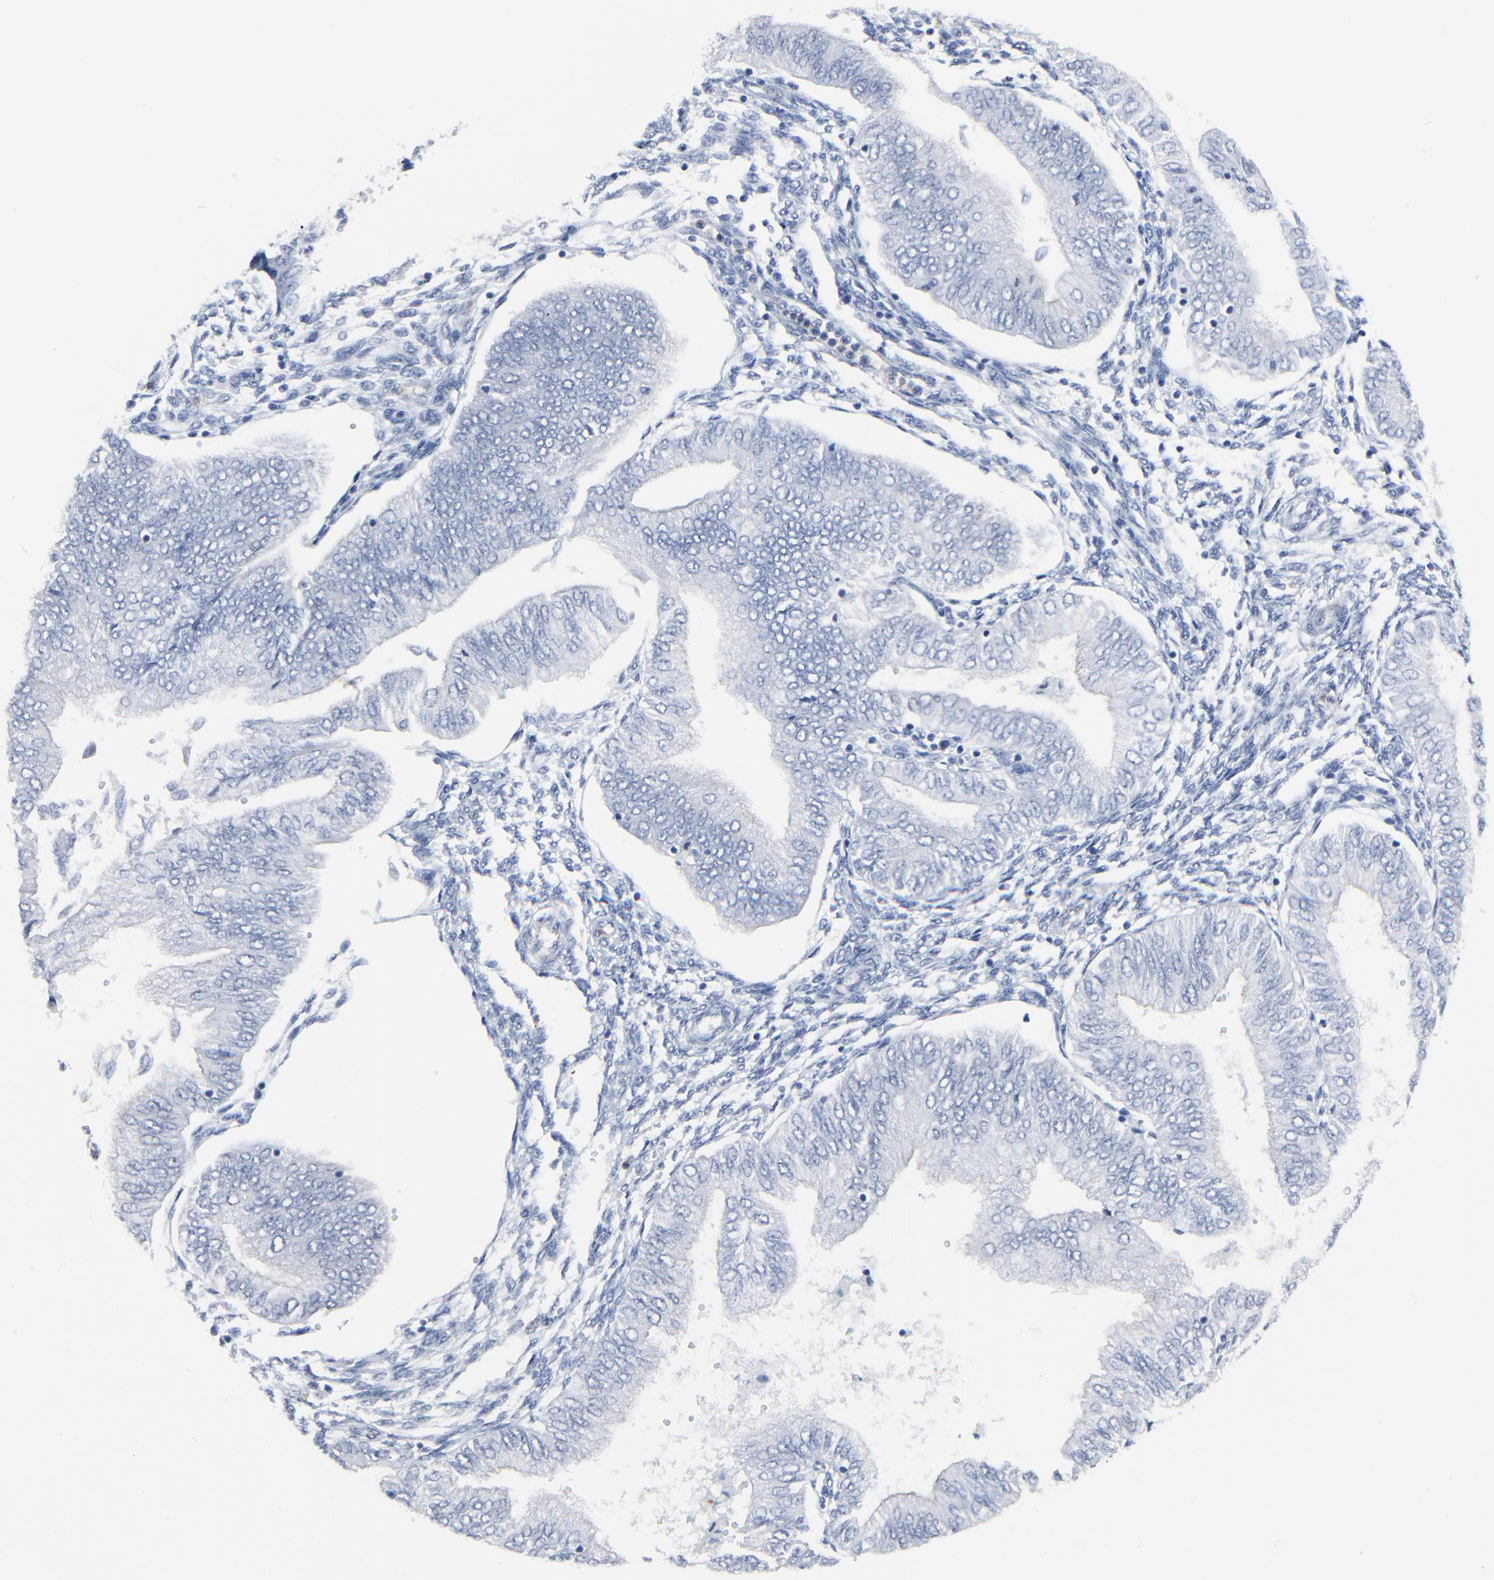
{"staining": {"intensity": "negative", "quantity": "none", "location": "none"}, "tissue": "endometrial cancer", "cell_type": "Tumor cells", "image_type": "cancer", "snomed": [{"axis": "morphology", "description": "Adenocarcinoma, NOS"}, {"axis": "topography", "description": "Endometrium"}], "caption": "This is a image of immunohistochemistry (IHC) staining of endometrial adenocarcinoma, which shows no positivity in tumor cells. (DAB (3,3'-diaminobenzidine) IHC, high magnification).", "gene": "BIRC3", "patient": {"sex": "female", "age": 51}}